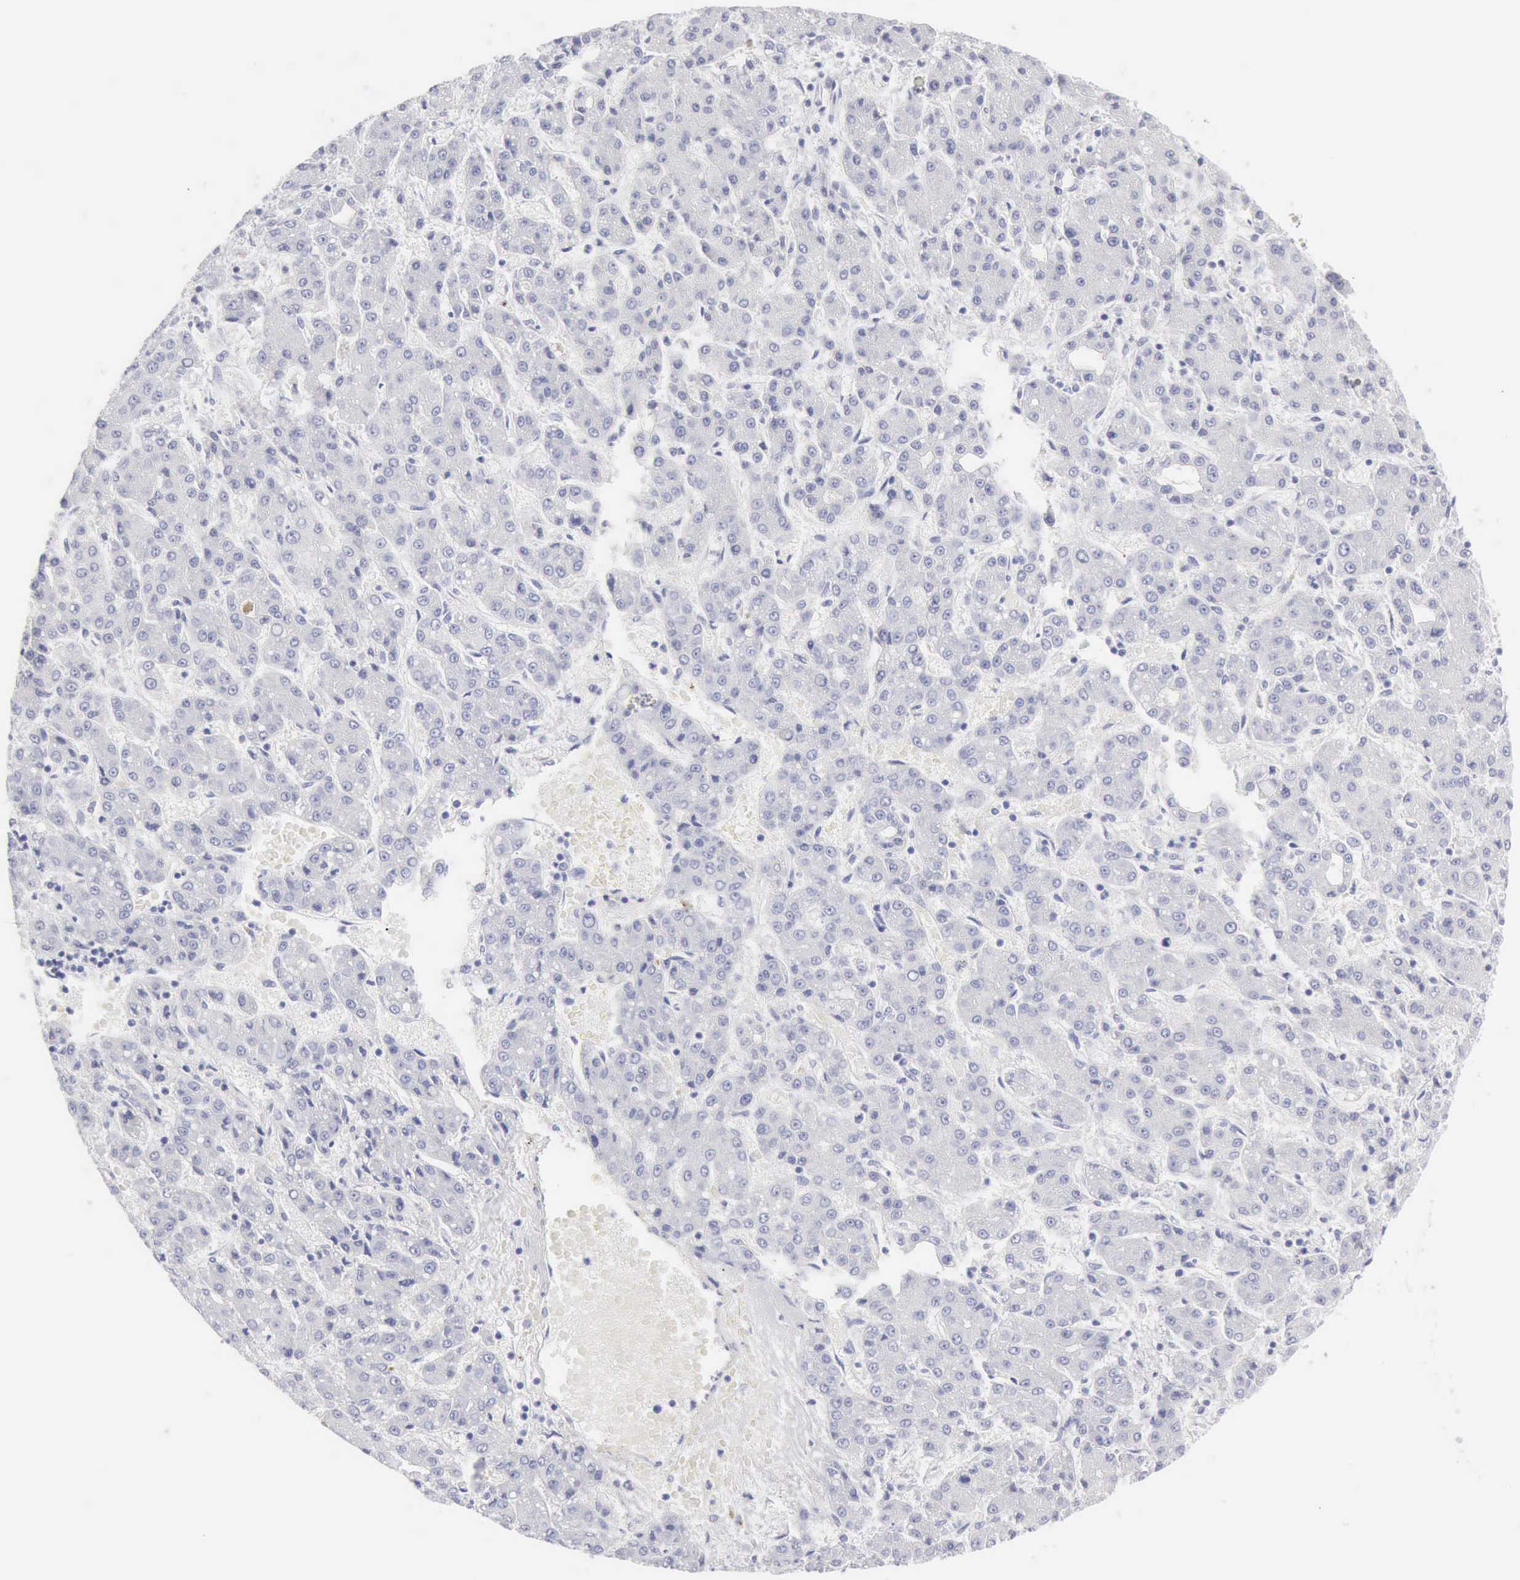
{"staining": {"intensity": "negative", "quantity": "none", "location": "none"}, "tissue": "liver cancer", "cell_type": "Tumor cells", "image_type": "cancer", "snomed": [{"axis": "morphology", "description": "Carcinoma, Hepatocellular, NOS"}, {"axis": "topography", "description": "Liver"}], "caption": "Immunohistochemistry of hepatocellular carcinoma (liver) demonstrates no expression in tumor cells. (Stains: DAB (3,3'-diaminobenzidine) immunohistochemistry (IHC) with hematoxylin counter stain, Microscopy: brightfield microscopy at high magnification).", "gene": "KRT5", "patient": {"sex": "male", "age": 69}}